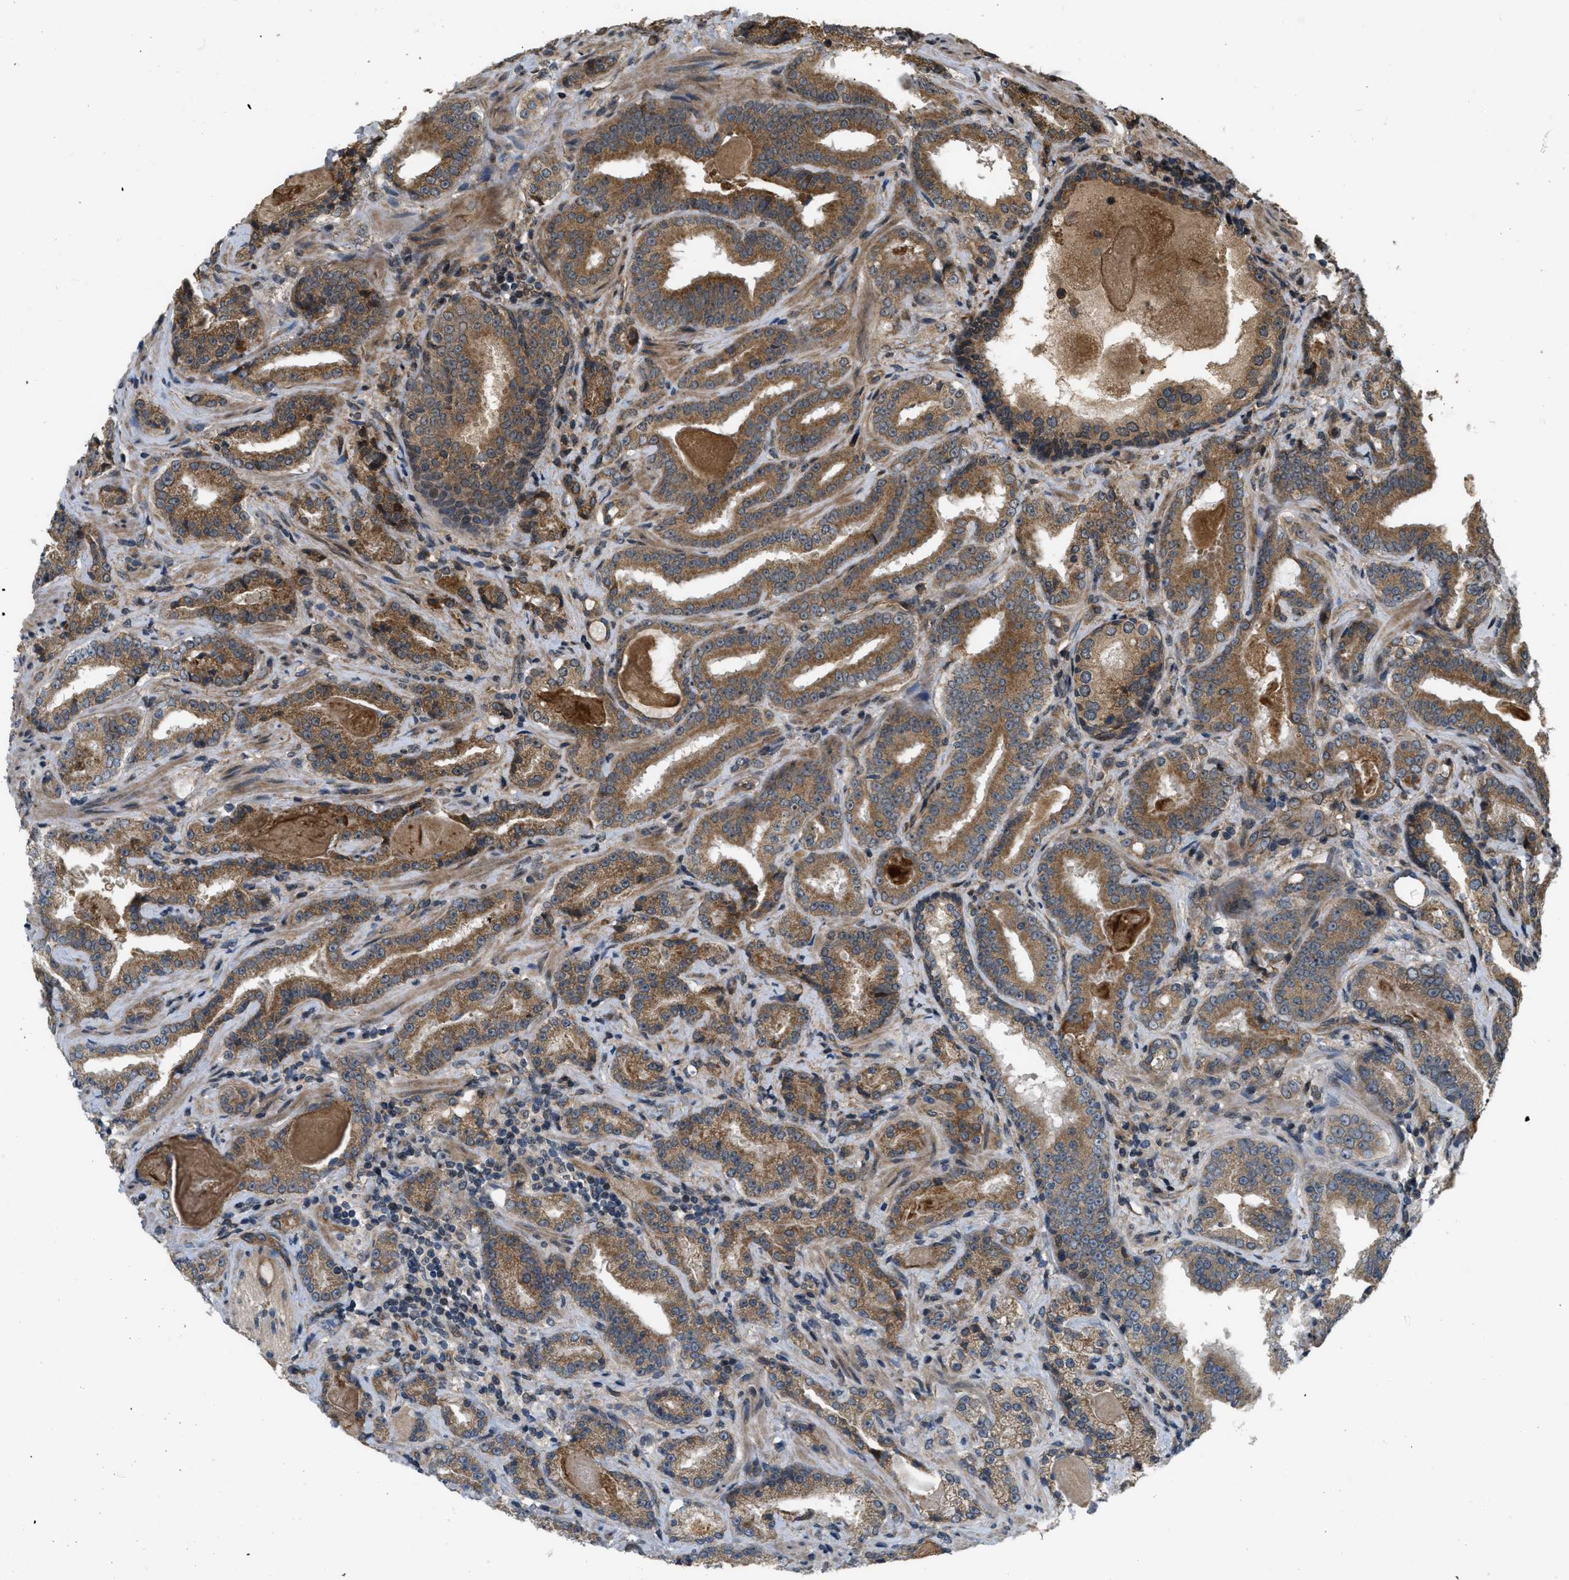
{"staining": {"intensity": "moderate", "quantity": ">75%", "location": "cytoplasmic/membranous"}, "tissue": "prostate cancer", "cell_type": "Tumor cells", "image_type": "cancer", "snomed": [{"axis": "morphology", "description": "Adenocarcinoma, Low grade"}, {"axis": "topography", "description": "Prostate"}], "caption": "Immunohistochemical staining of human prostate cancer (low-grade adenocarcinoma) demonstrates medium levels of moderate cytoplasmic/membranous expression in approximately >75% of tumor cells. (Brightfield microscopy of DAB IHC at high magnification).", "gene": "SPTLC1", "patient": {"sex": "male", "age": 60}}